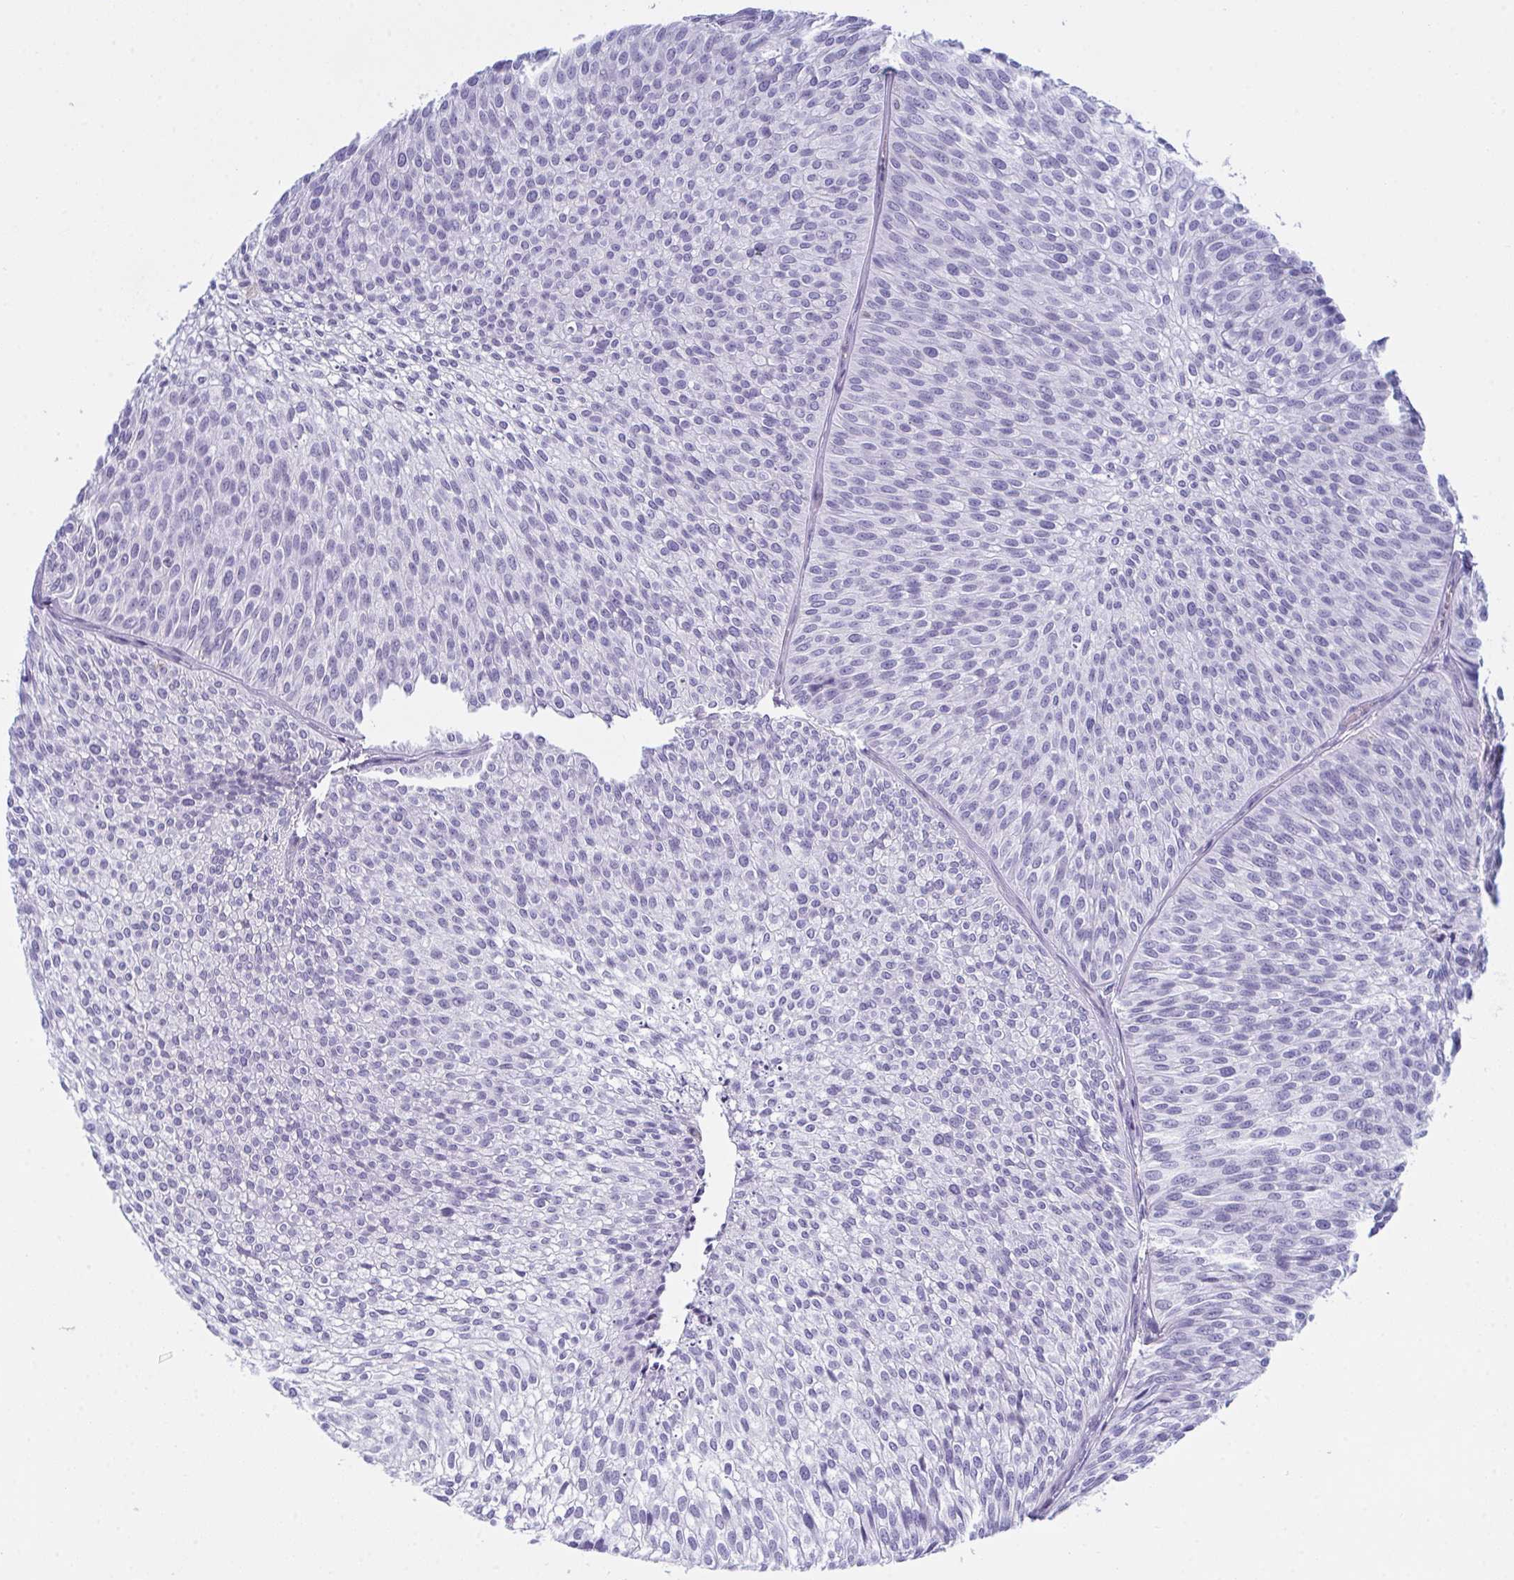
{"staining": {"intensity": "negative", "quantity": "none", "location": "none"}, "tissue": "urothelial cancer", "cell_type": "Tumor cells", "image_type": "cancer", "snomed": [{"axis": "morphology", "description": "Urothelial carcinoma, Low grade"}, {"axis": "topography", "description": "Urinary bladder"}], "caption": "Urothelial carcinoma (low-grade) was stained to show a protein in brown. There is no significant positivity in tumor cells.", "gene": "MYO1F", "patient": {"sex": "male", "age": 91}}